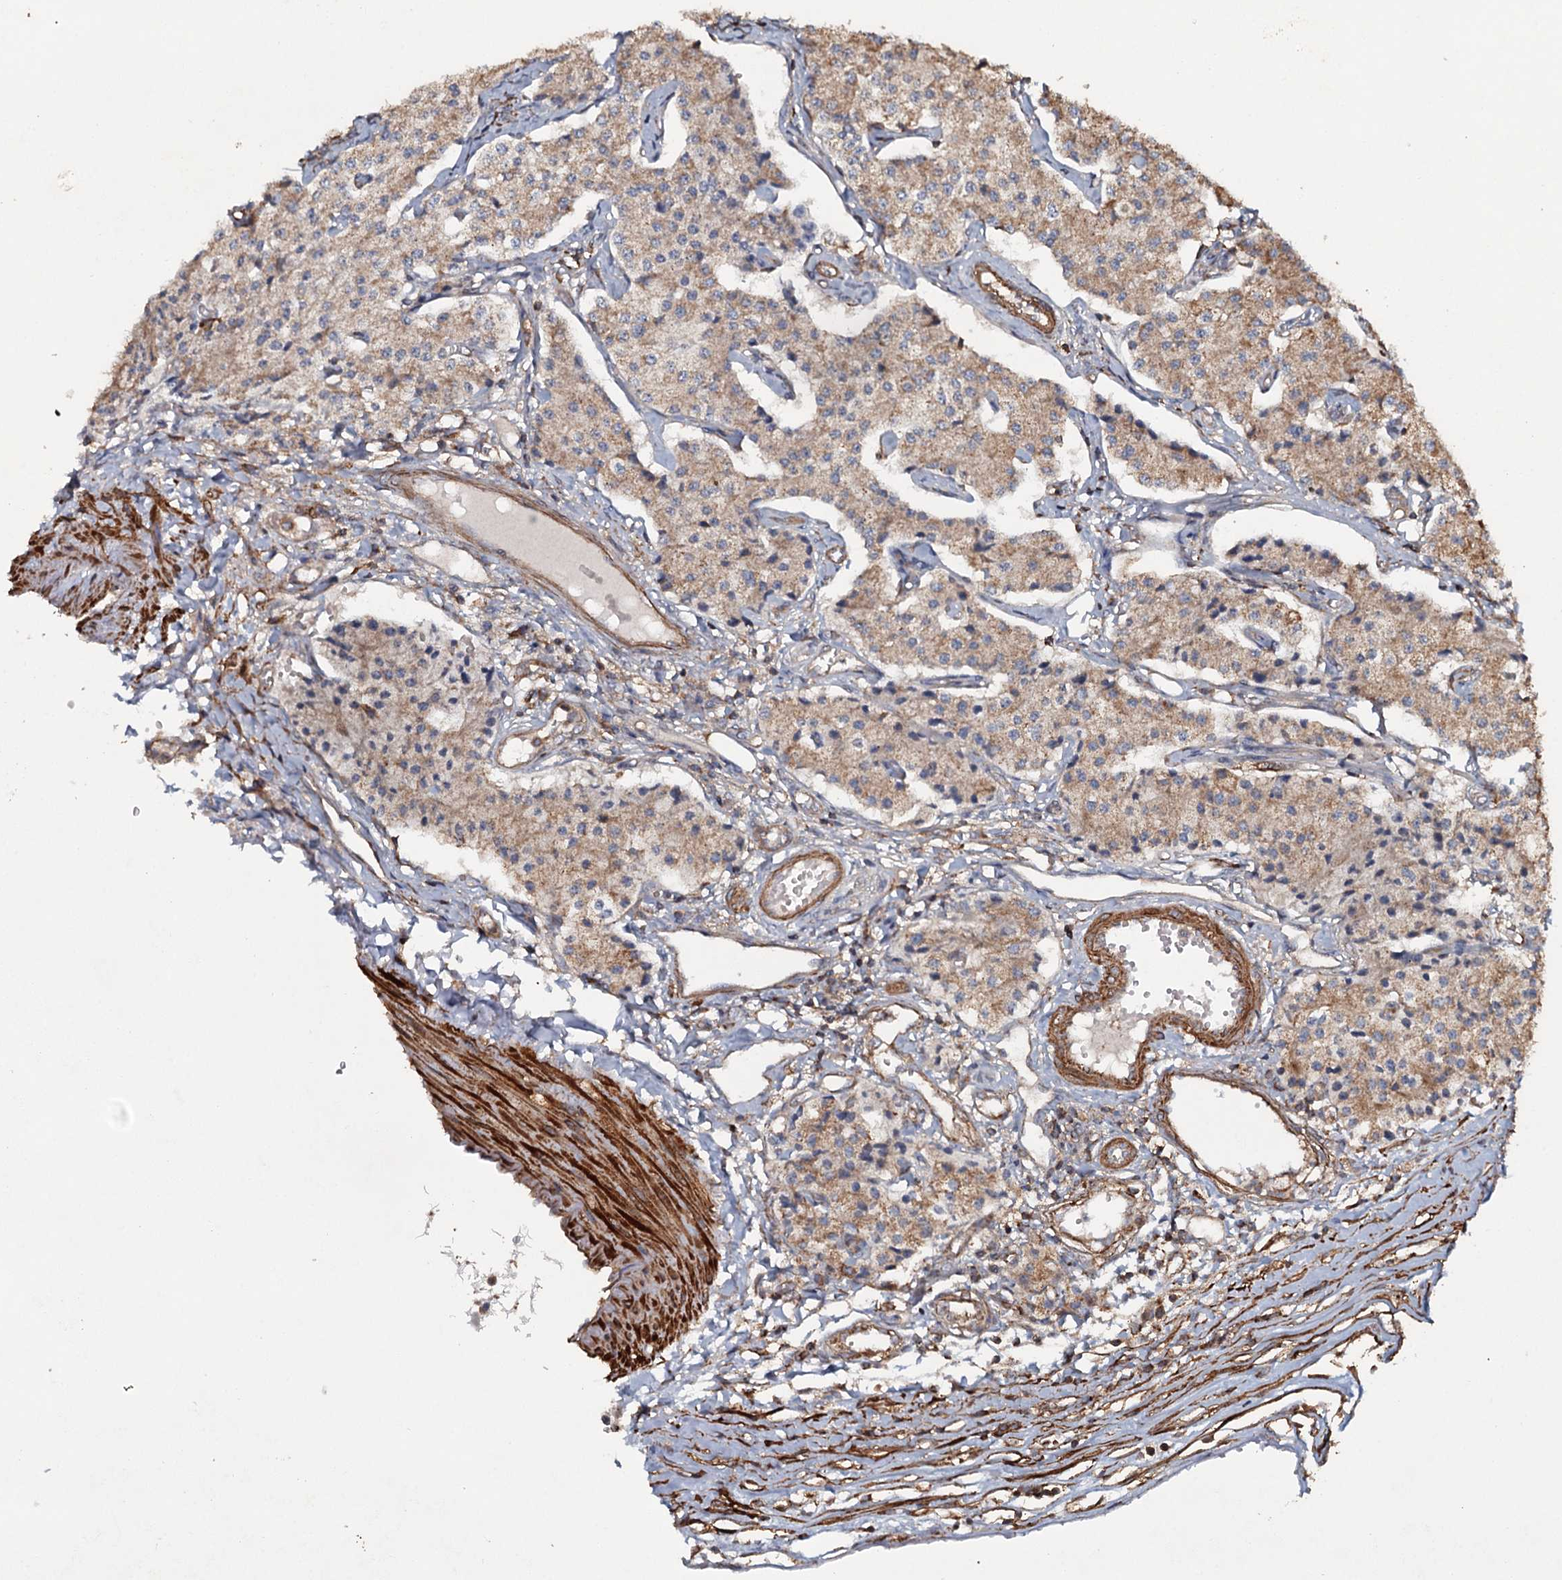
{"staining": {"intensity": "weak", "quantity": "25%-75%", "location": "cytoplasmic/membranous"}, "tissue": "carcinoid", "cell_type": "Tumor cells", "image_type": "cancer", "snomed": [{"axis": "morphology", "description": "Carcinoid, malignant, NOS"}, {"axis": "topography", "description": "Colon"}], "caption": "Immunohistochemical staining of carcinoid (malignant) displays weak cytoplasmic/membranous protein staining in approximately 25%-75% of tumor cells. (DAB = brown stain, brightfield microscopy at high magnification).", "gene": "VWA8", "patient": {"sex": "female", "age": 52}}